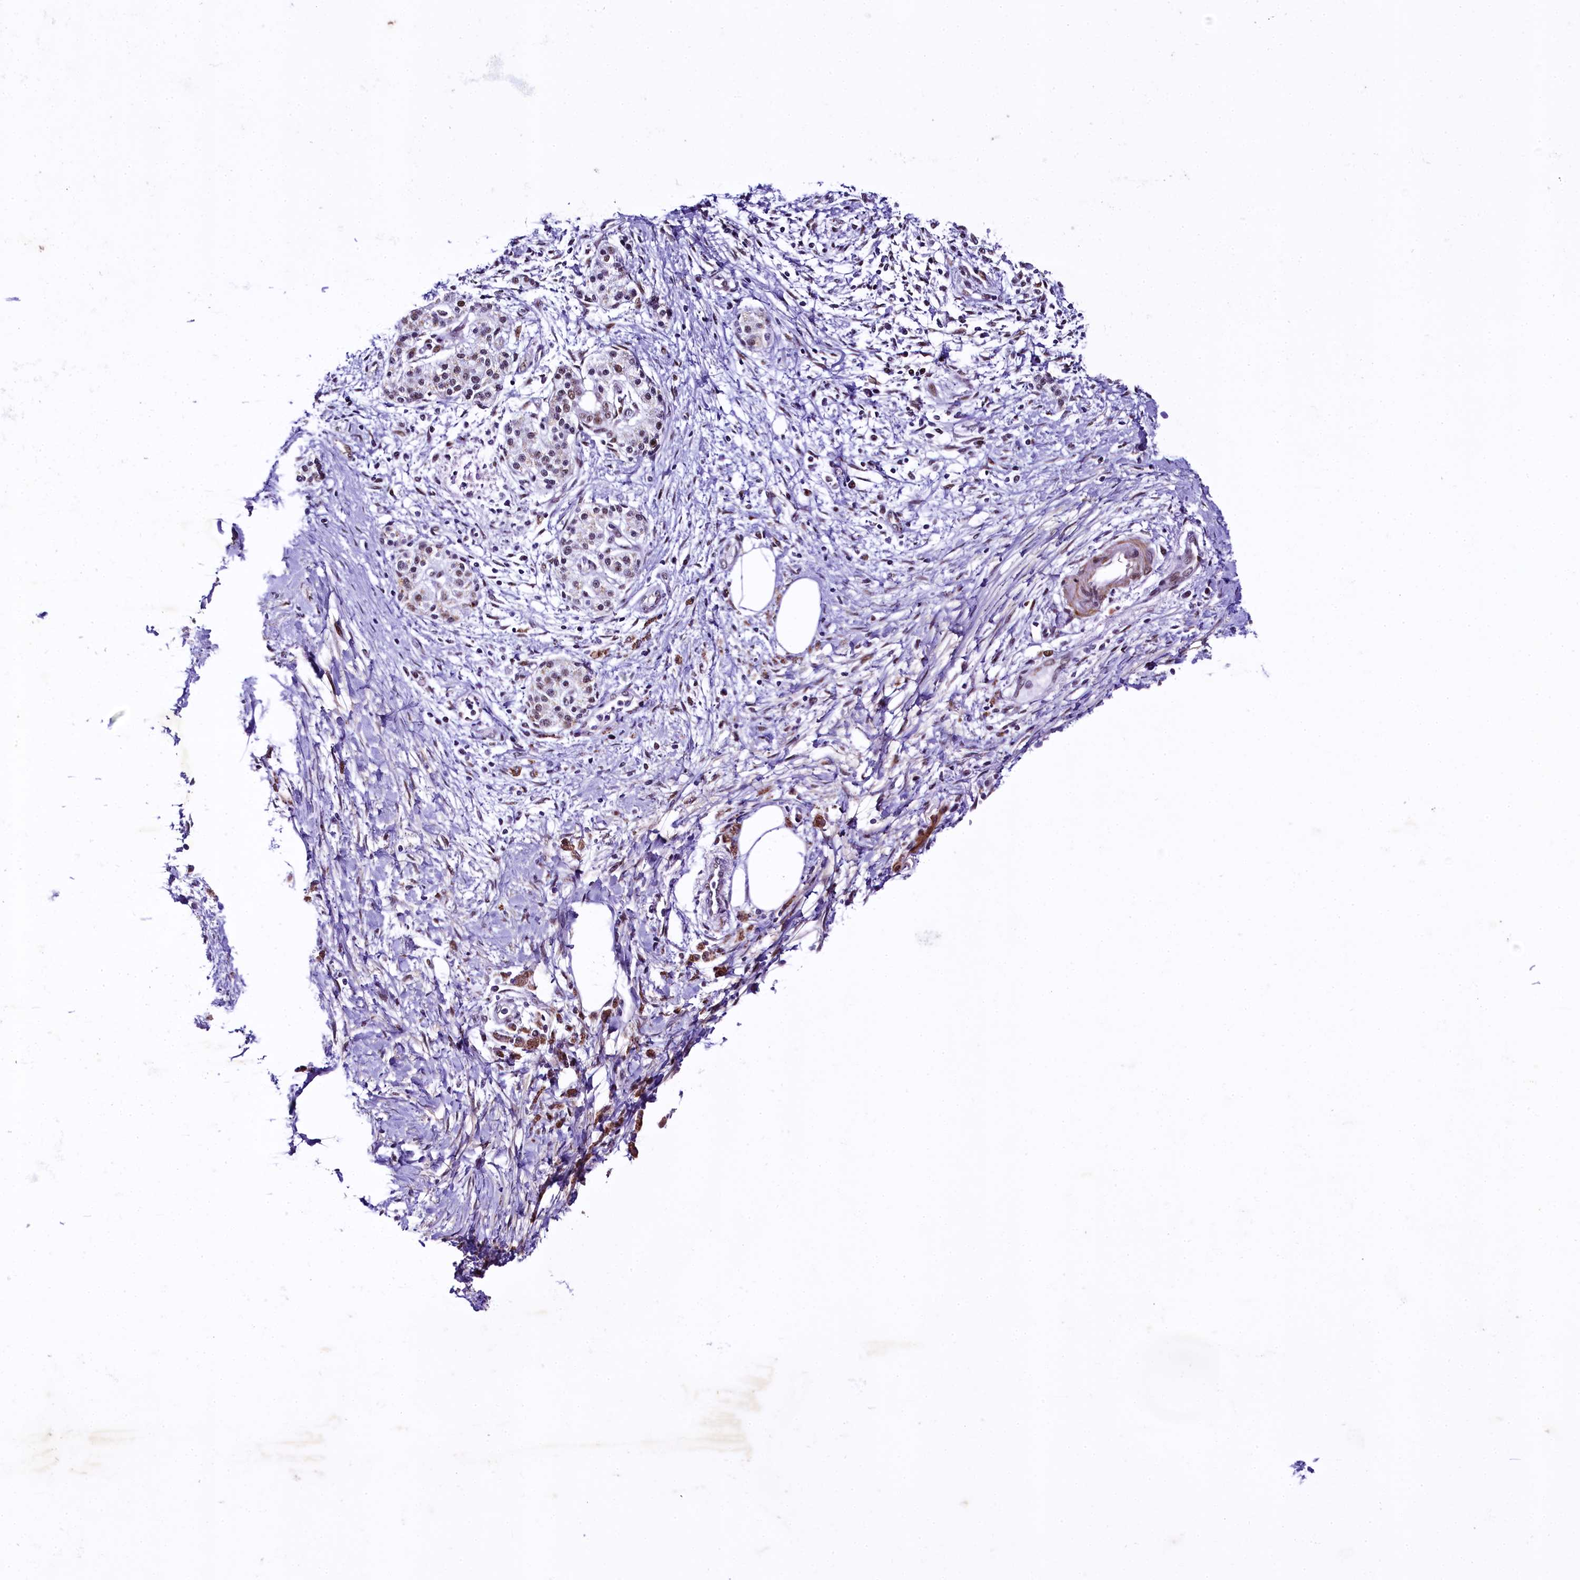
{"staining": {"intensity": "negative", "quantity": "none", "location": "none"}, "tissue": "pancreatic cancer", "cell_type": "Tumor cells", "image_type": "cancer", "snomed": [{"axis": "morphology", "description": "Adenocarcinoma, NOS"}, {"axis": "topography", "description": "Pancreas"}], "caption": "DAB (3,3'-diaminobenzidine) immunohistochemical staining of adenocarcinoma (pancreatic) displays no significant positivity in tumor cells.", "gene": "SAMD10", "patient": {"sex": "male", "age": 58}}